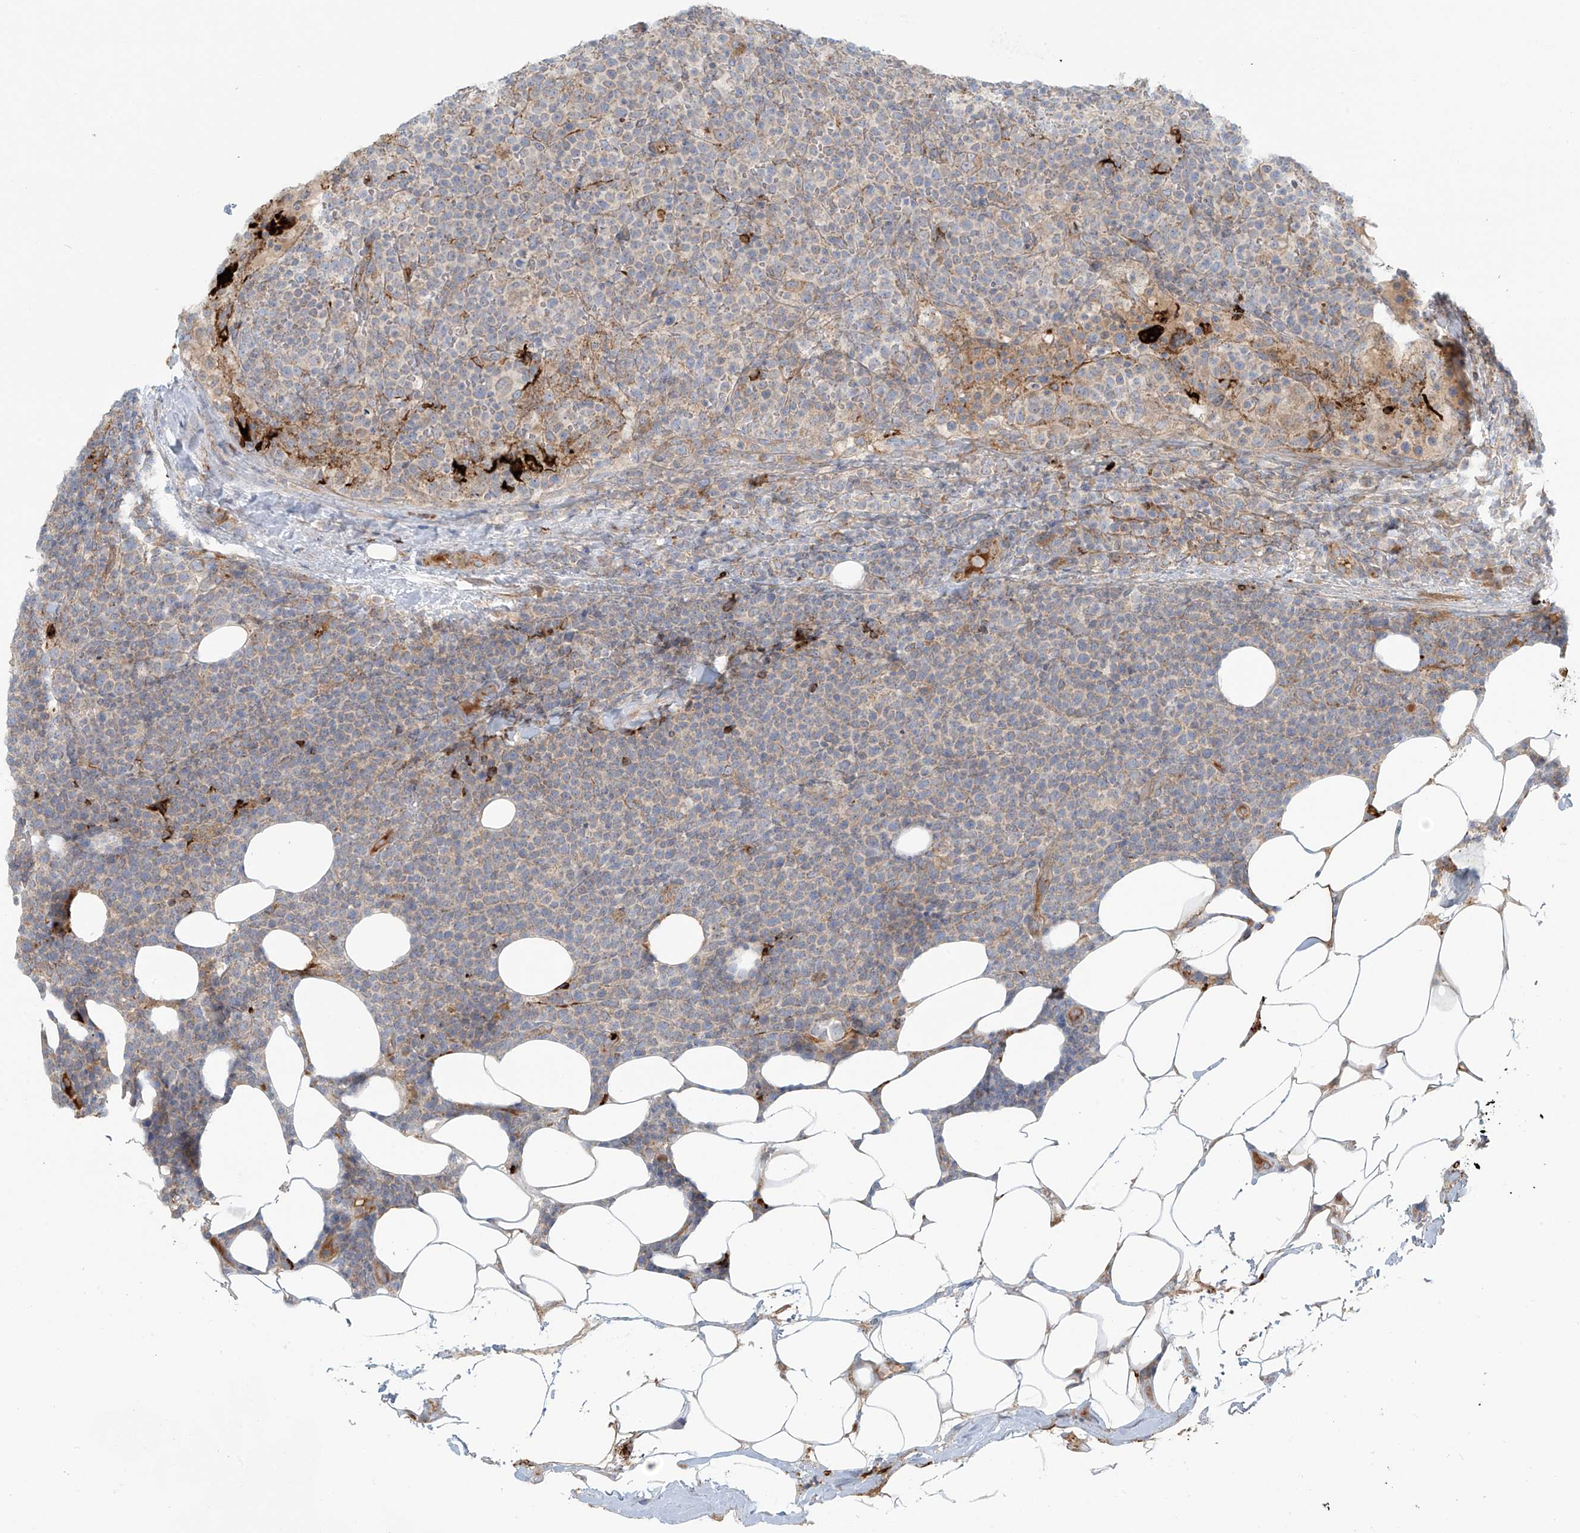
{"staining": {"intensity": "weak", "quantity": "<25%", "location": "cytoplasmic/membranous"}, "tissue": "lymphoma", "cell_type": "Tumor cells", "image_type": "cancer", "snomed": [{"axis": "morphology", "description": "Malignant lymphoma, non-Hodgkin's type, High grade"}, {"axis": "topography", "description": "Lymph node"}], "caption": "A photomicrograph of high-grade malignant lymphoma, non-Hodgkin's type stained for a protein exhibits no brown staining in tumor cells.", "gene": "LZTS3", "patient": {"sex": "male", "age": 61}}